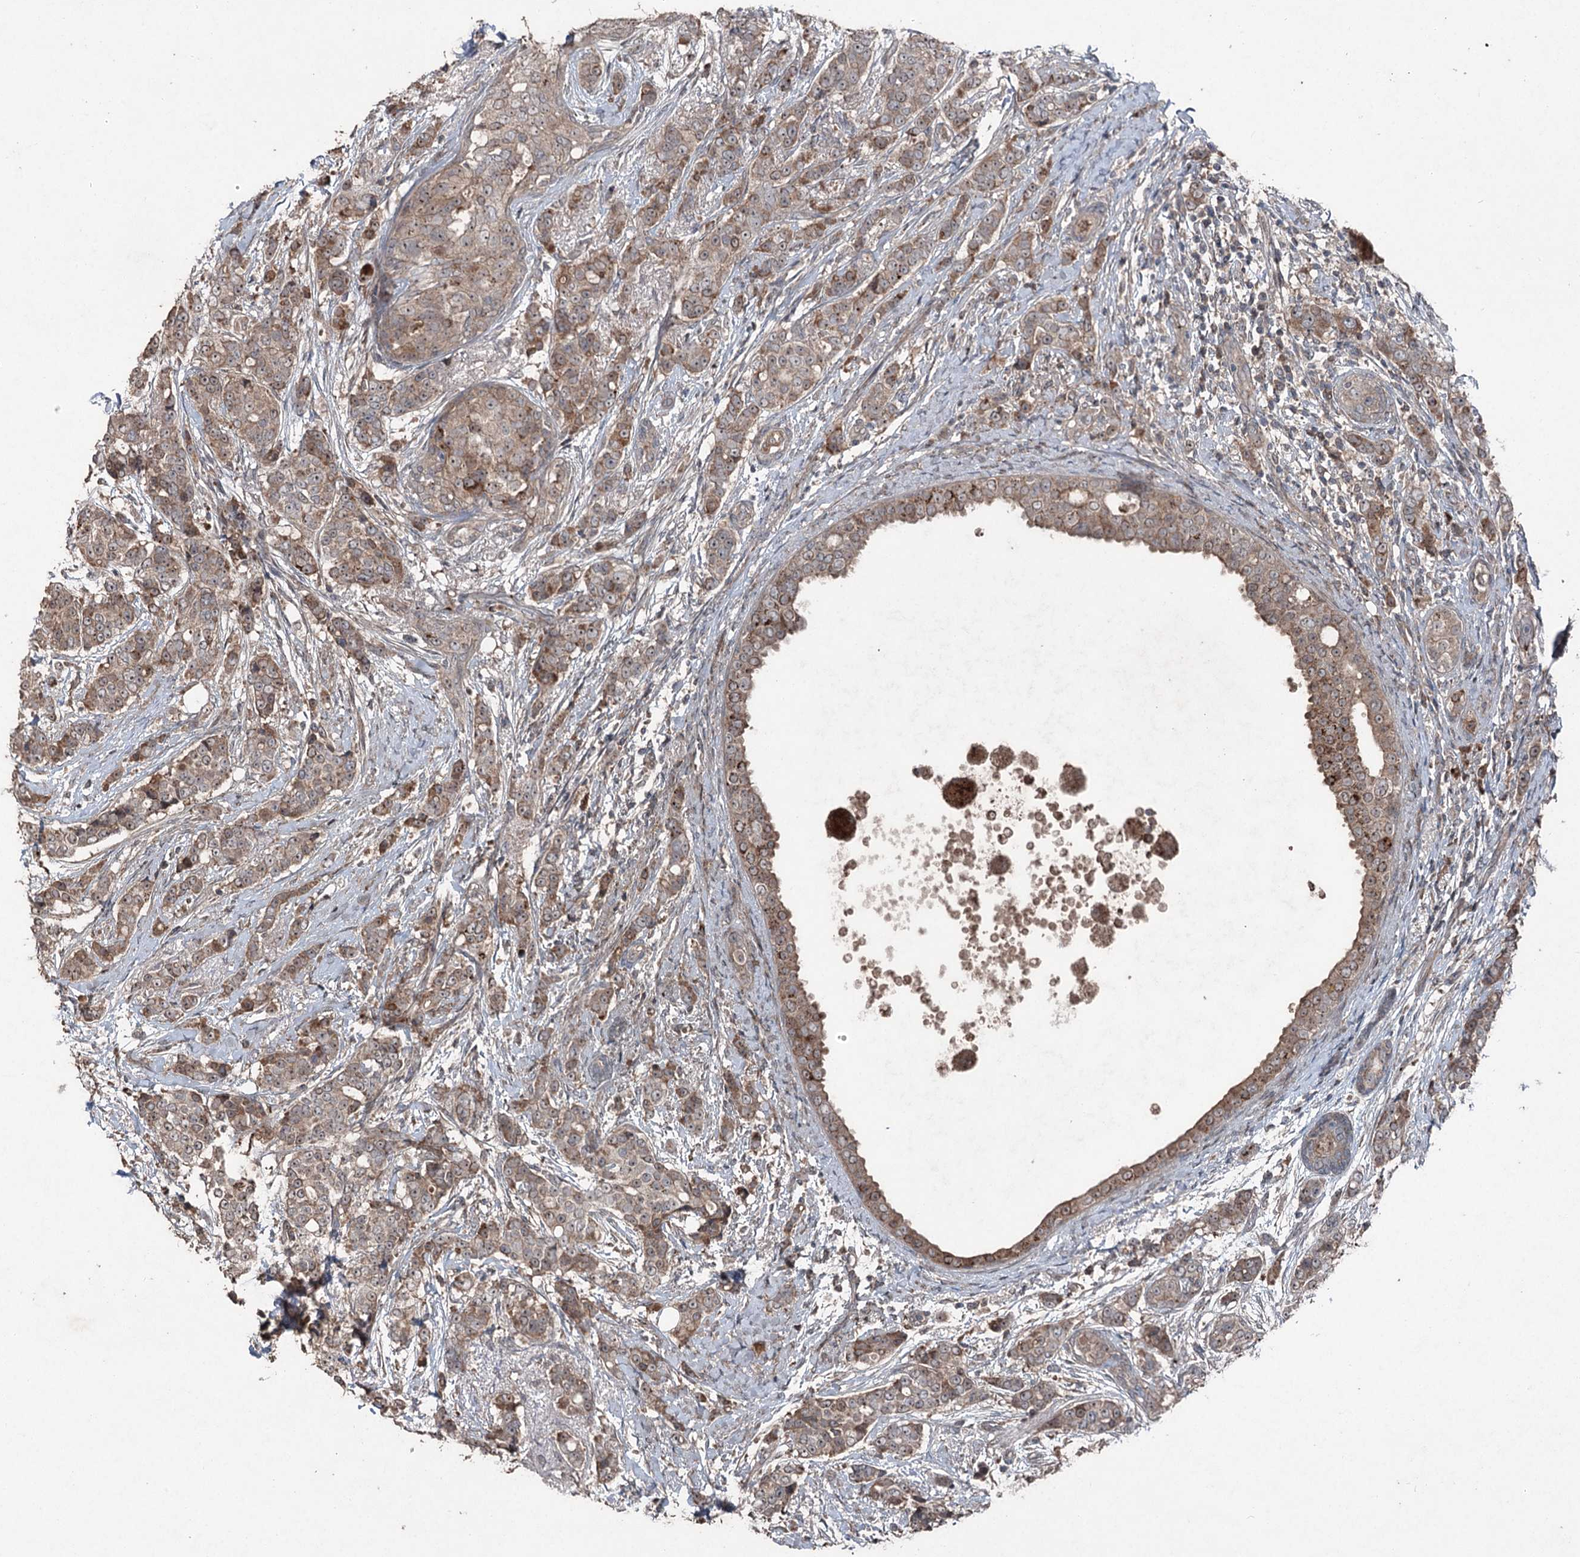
{"staining": {"intensity": "moderate", "quantity": ">75%", "location": "cytoplasmic/membranous"}, "tissue": "breast cancer", "cell_type": "Tumor cells", "image_type": "cancer", "snomed": [{"axis": "morphology", "description": "Lobular carcinoma"}, {"axis": "topography", "description": "Breast"}], "caption": "The histopathology image exhibits a brown stain indicating the presence of a protein in the cytoplasmic/membranous of tumor cells in breast lobular carcinoma. (DAB (3,3'-diaminobenzidine) = brown stain, brightfield microscopy at high magnification).", "gene": "MAPK8IP2", "patient": {"sex": "female", "age": 51}}